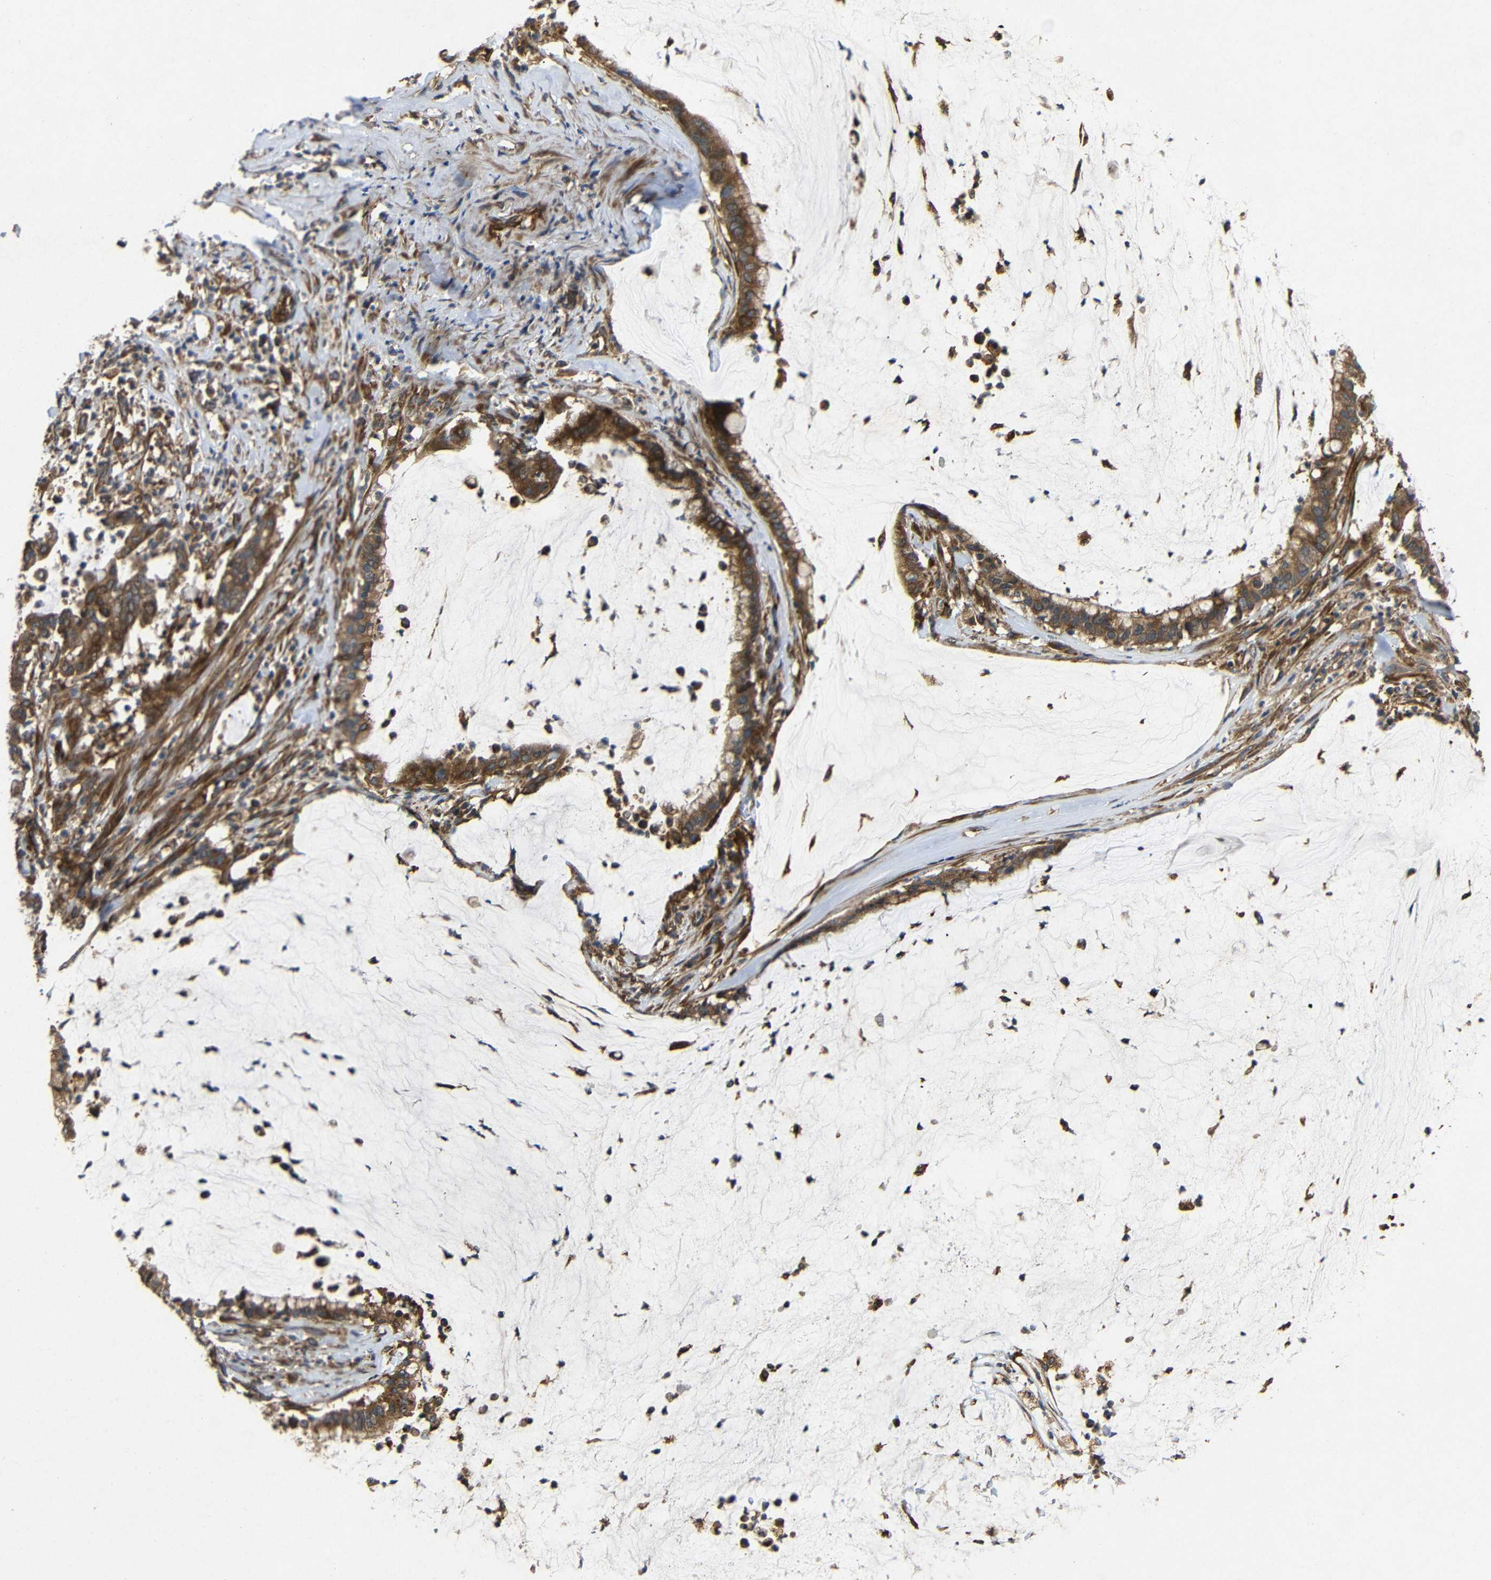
{"staining": {"intensity": "strong", "quantity": ">75%", "location": "cytoplasmic/membranous"}, "tissue": "pancreatic cancer", "cell_type": "Tumor cells", "image_type": "cancer", "snomed": [{"axis": "morphology", "description": "Adenocarcinoma, NOS"}, {"axis": "topography", "description": "Pancreas"}], "caption": "Approximately >75% of tumor cells in pancreatic cancer (adenocarcinoma) demonstrate strong cytoplasmic/membranous protein expression as visualized by brown immunohistochemical staining.", "gene": "EIF2S1", "patient": {"sex": "male", "age": 41}}